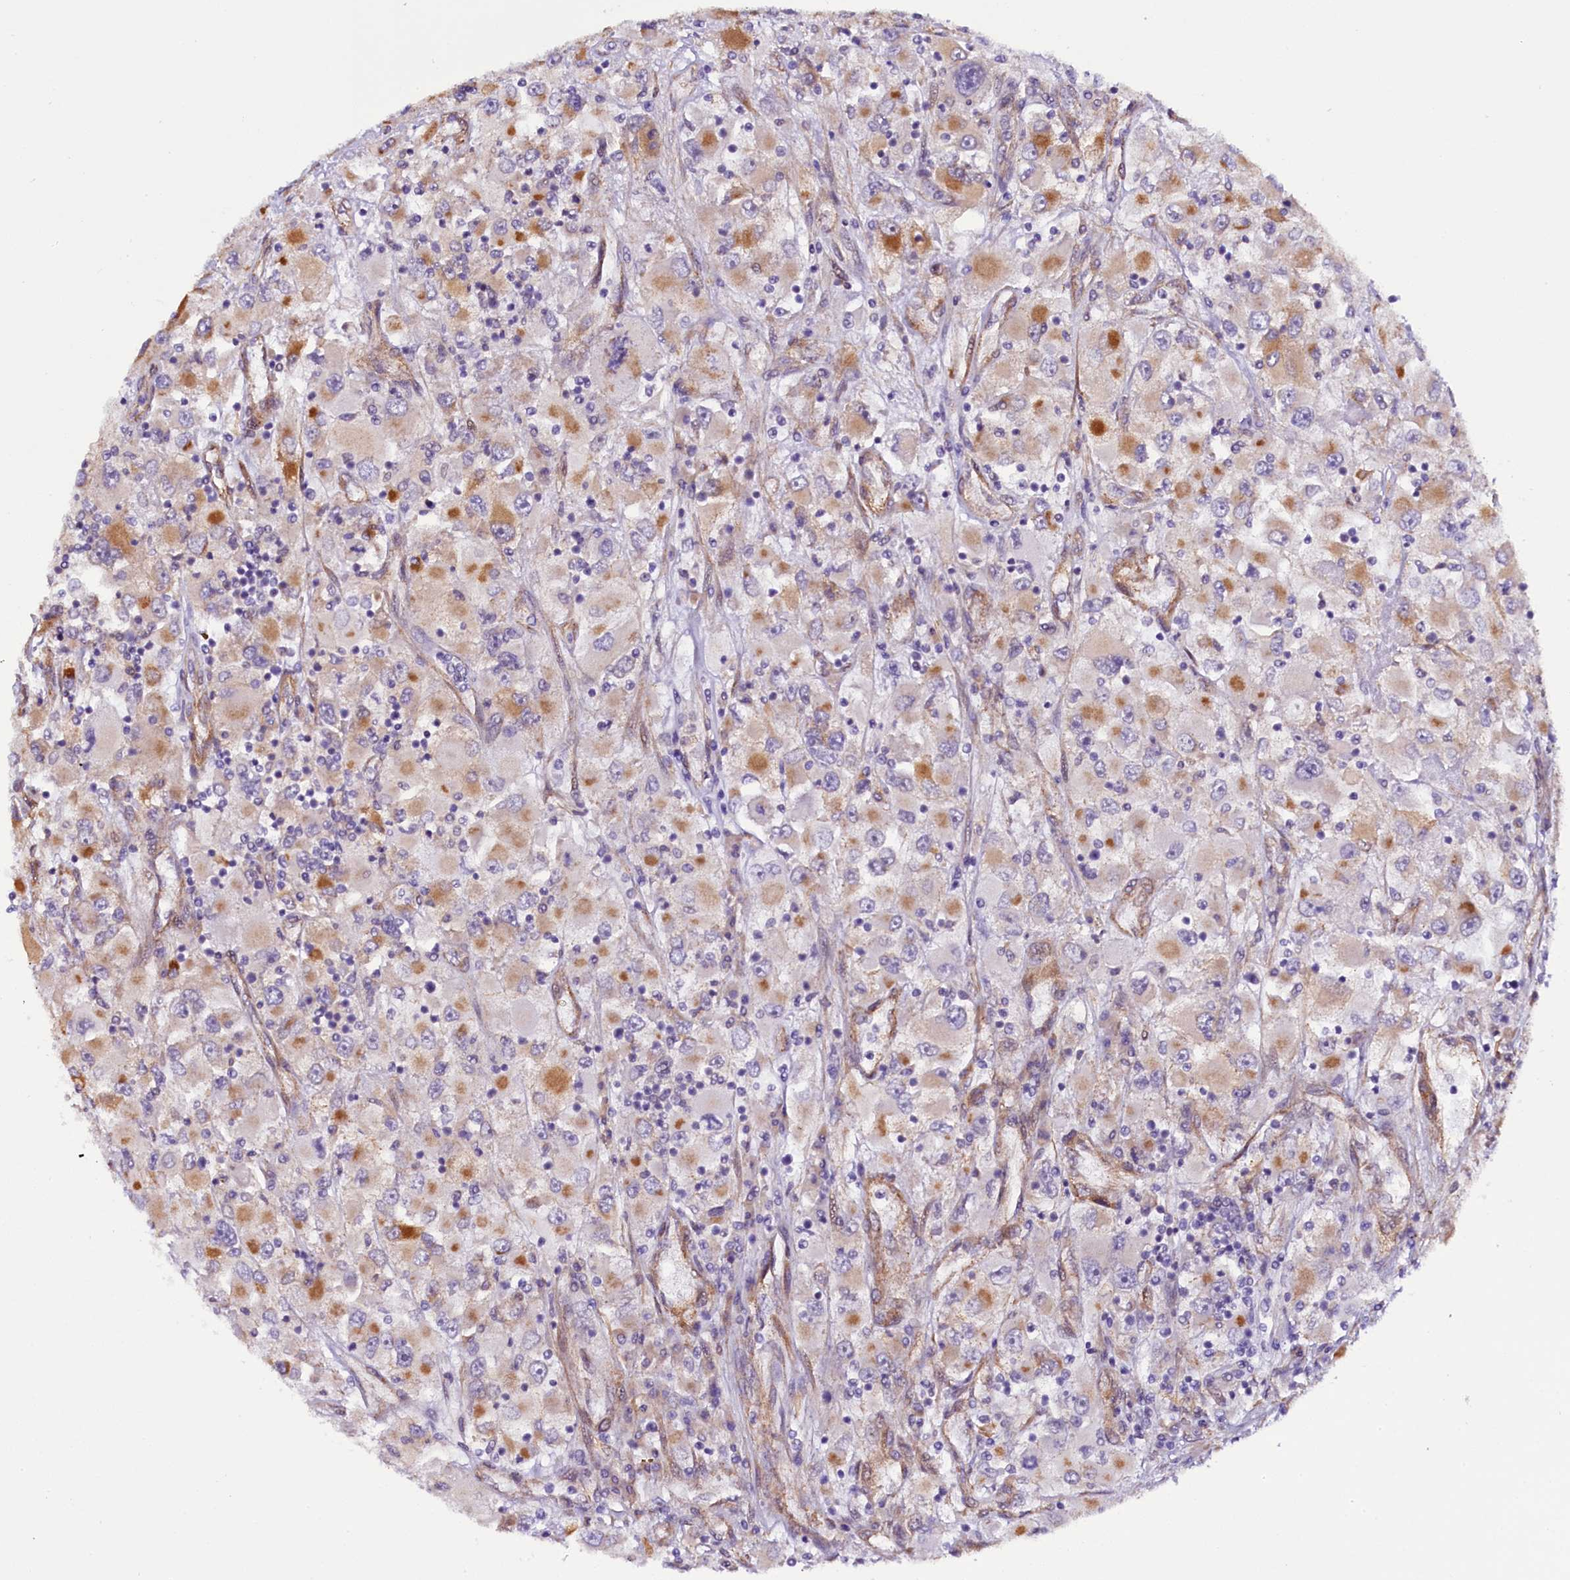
{"staining": {"intensity": "moderate", "quantity": "<25%", "location": "cytoplasmic/membranous"}, "tissue": "renal cancer", "cell_type": "Tumor cells", "image_type": "cancer", "snomed": [{"axis": "morphology", "description": "Adenocarcinoma, NOS"}, {"axis": "topography", "description": "Kidney"}], "caption": "Adenocarcinoma (renal) tissue demonstrates moderate cytoplasmic/membranous expression in about <25% of tumor cells, visualized by immunohistochemistry.", "gene": "UACA", "patient": {"sex": "female", "age": 52}}